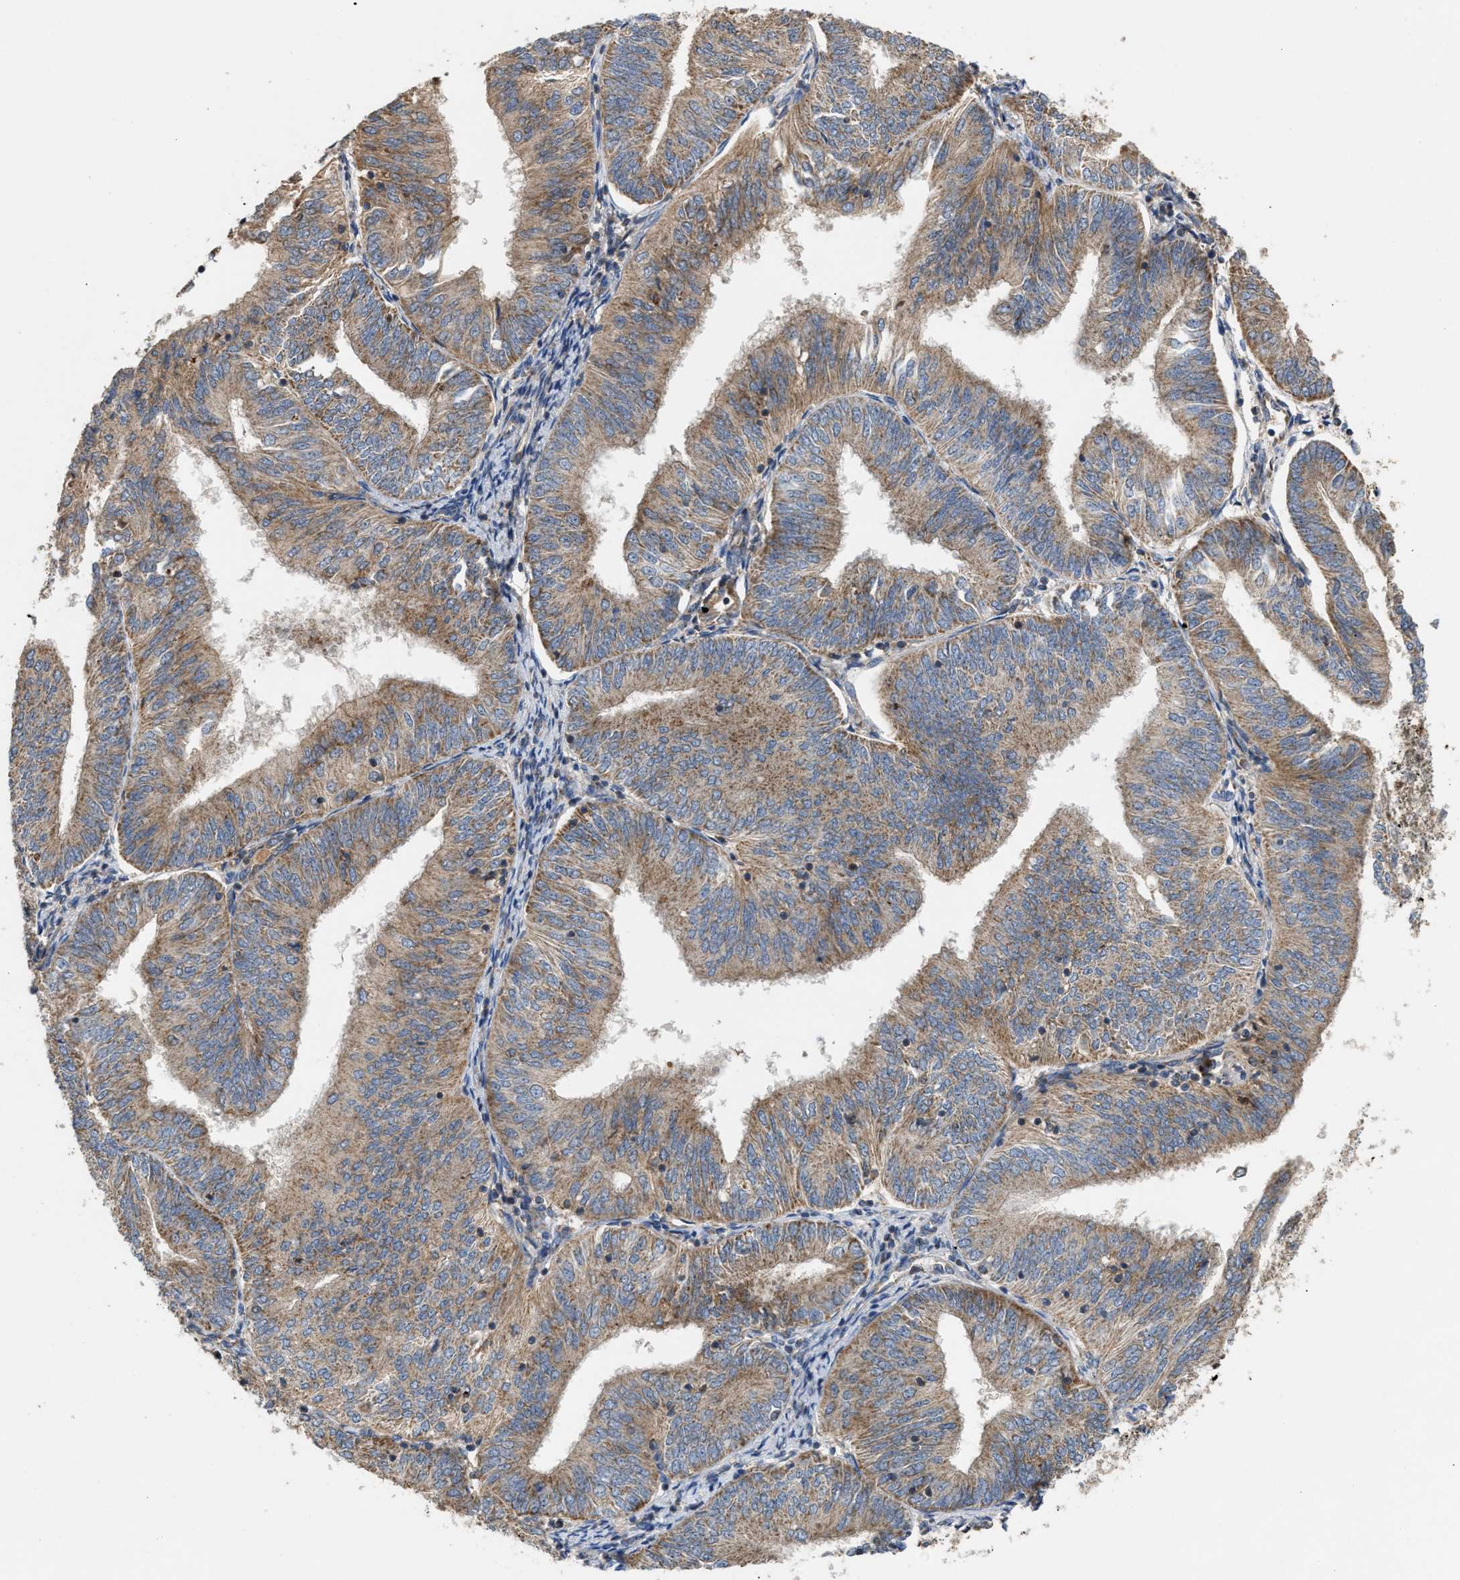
{"staining": {"intensity": "moderate", "quantity": ">75%", "location": "cytoplasmic/membranous"}, "tissue": "endometrial cancer", "cell_type": "Tumor cells", "image_type": "cancer", "snomed": [{"axis": "morphology", "description": "Adenocarcinoma, NOS"}, {"axis": "topography", "description": "Endometrium"}], "caption": "An immunohistochemistry (IHC) image of tumor tissue is shown. Protein staining in brown highlights moderate cytoplasmic/membranous positivity in endometrial cancer (adenocarcinoma) within tumor cells.", "gene": "TACO1", "patient": {"sex": "female", "age": 58}}